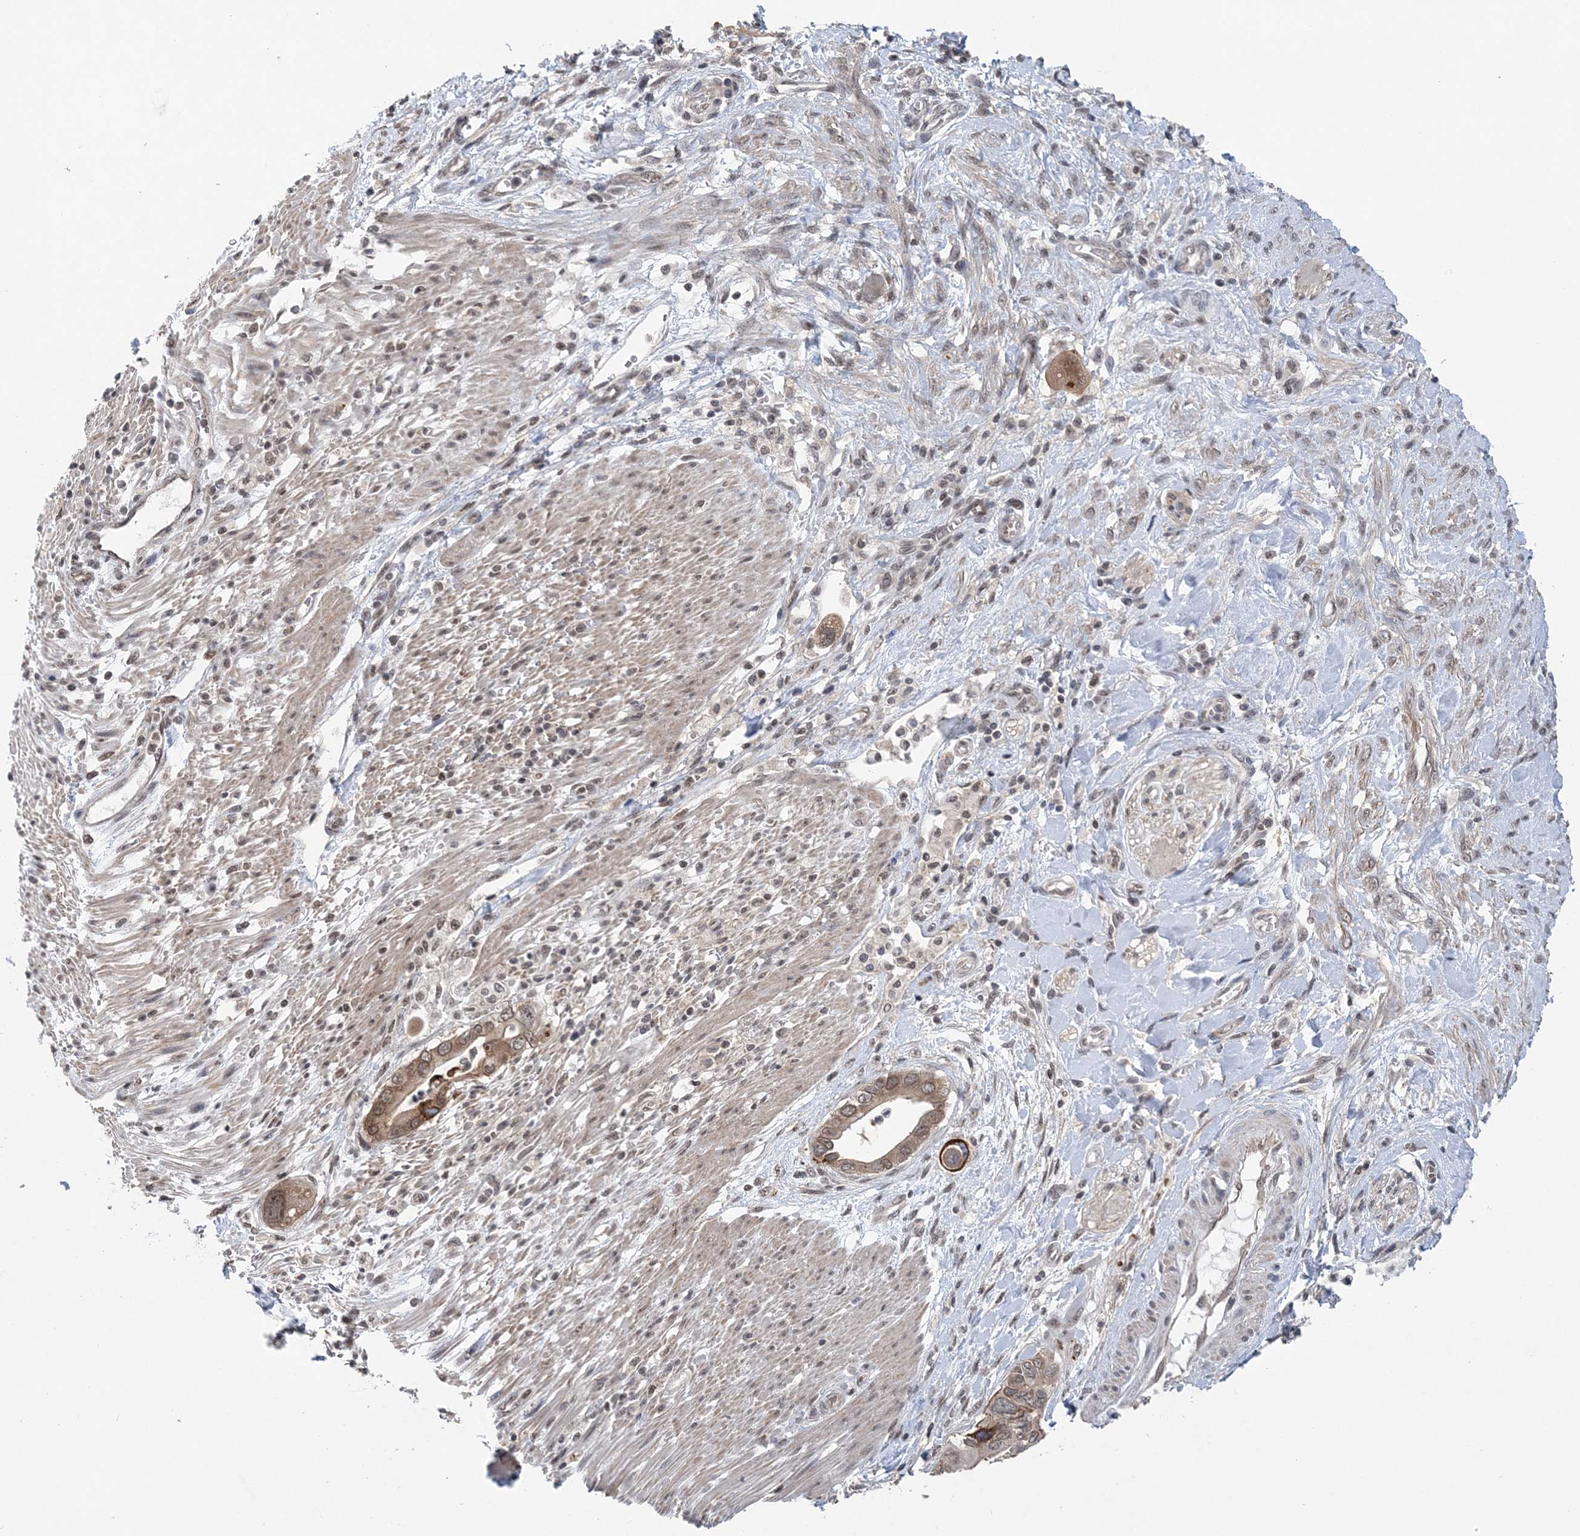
{"staining": {"intensity": "moderate", "quantity": ">75%", "location": "cytoplasmic/membranous,nuclear"}, "tissue": "pancreatic cancer", "cell_type": "Tumor cells", "image_type": "cancer", "snomed": [{"axis": "morphology", "description": "Adenocarcinoma, NOS"}, {"axis": "topography", "description": "Pancreas"}], "caption": "The photomicrograph shows a brown stain indicating the presence of a protein in the cytoplasmic/membranous and nuclear of tumor cells in adenocarcinoma (pancreatic).", "gene": "CCDC152", "patient": {"sex": "male", "age": 68}}